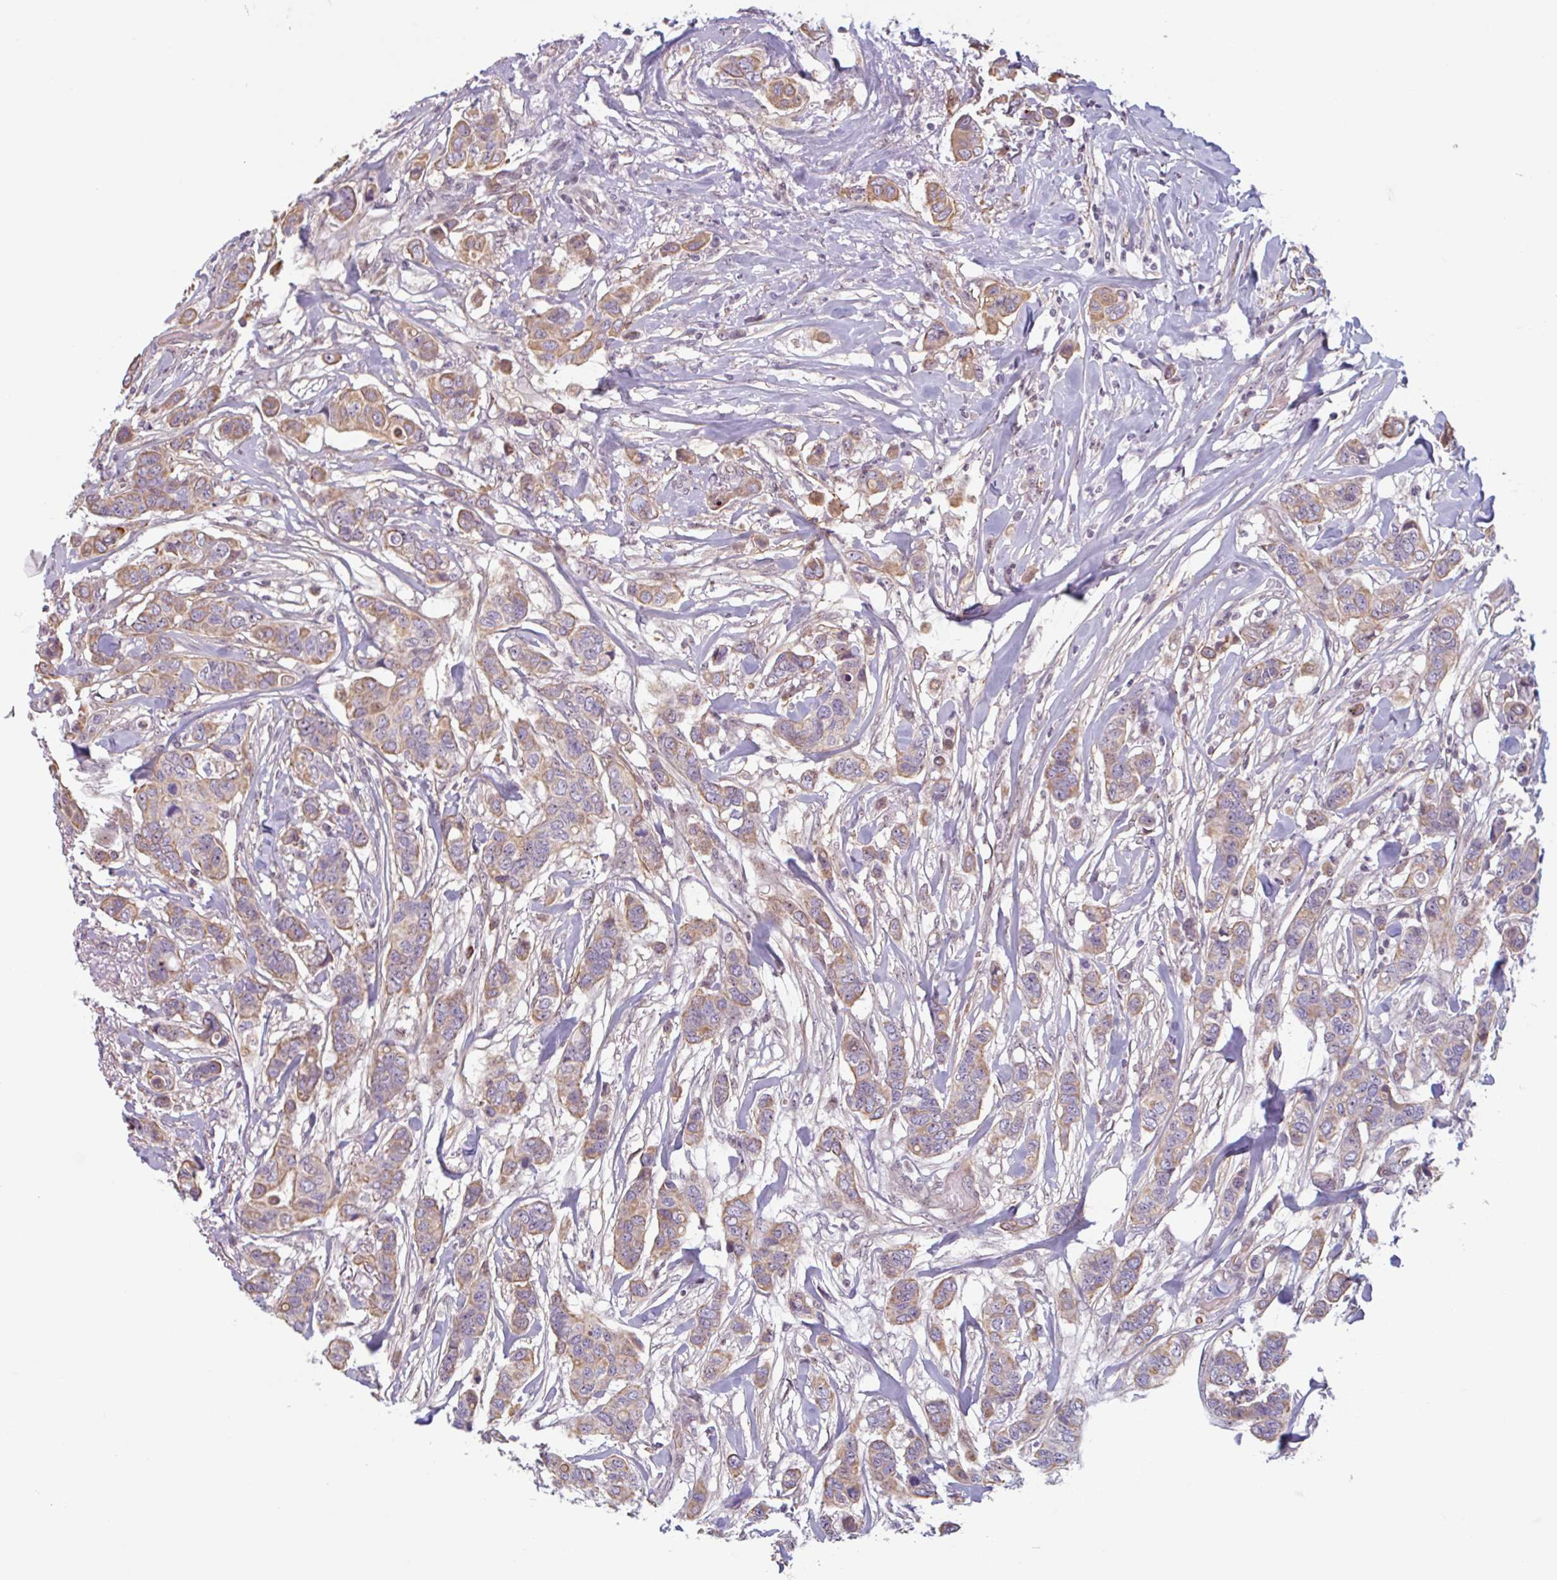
{"staining": {"intensity": "moderate", "quantity": "<25%", "location": "cytoplasmic/membranous"}, "tissue": "breast cancer", "cell_type": "Tumor cells", "image_type": "cancer", "snomed": [{"axis": "morphology", "description": "Lobular carcinoma"}, {"axis": "topography", "description": "Breast"}], "caption": "Brown immunohistochemical staining in breast cancer demonstrates moderate cytoplasmic/membranous staining in approximately <25% of tumor cells. Ihc stains the protein in brown and the nuclei are stained blue.", "gene": "TMEM119", "patient": {"sex": "female", "age": 51}}